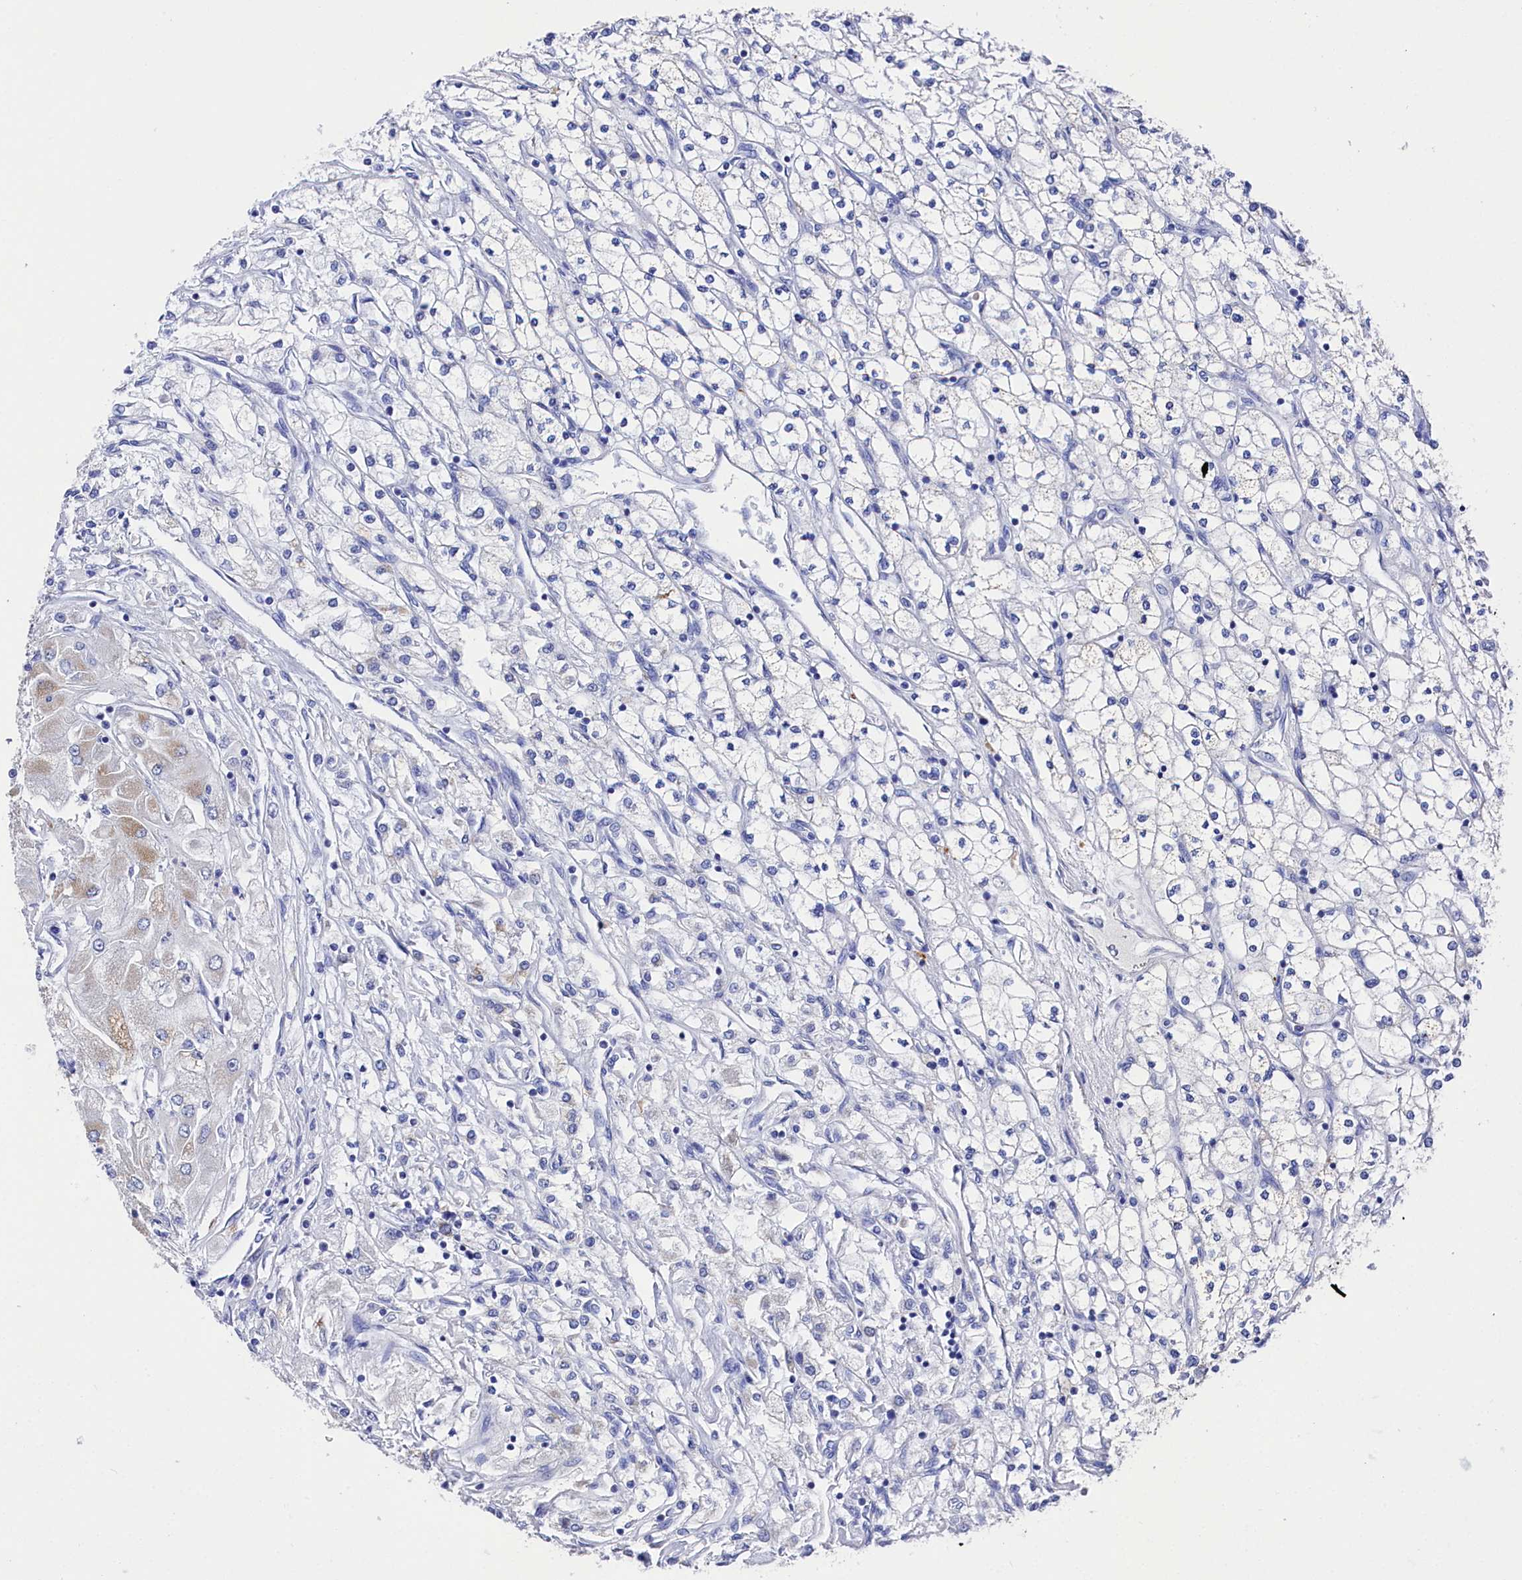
{"staining": {"intensity": "negative", "quantity": "none", "location": "none"}, "tissue": "renal cancer", "cell_type": "Tumor cells", "image_type": "cancer", "snomed": [{"axis": "morphology", "description": "Adenocarcinoma, NOS"}, {"axis": "topography", "description": "Kidney"}], "caption": "Tumor cells show no significant protein positivity in adenocarcinoma (renal).", "gene": "MMAB", "patient": {"sex": "male", "age": 80}}